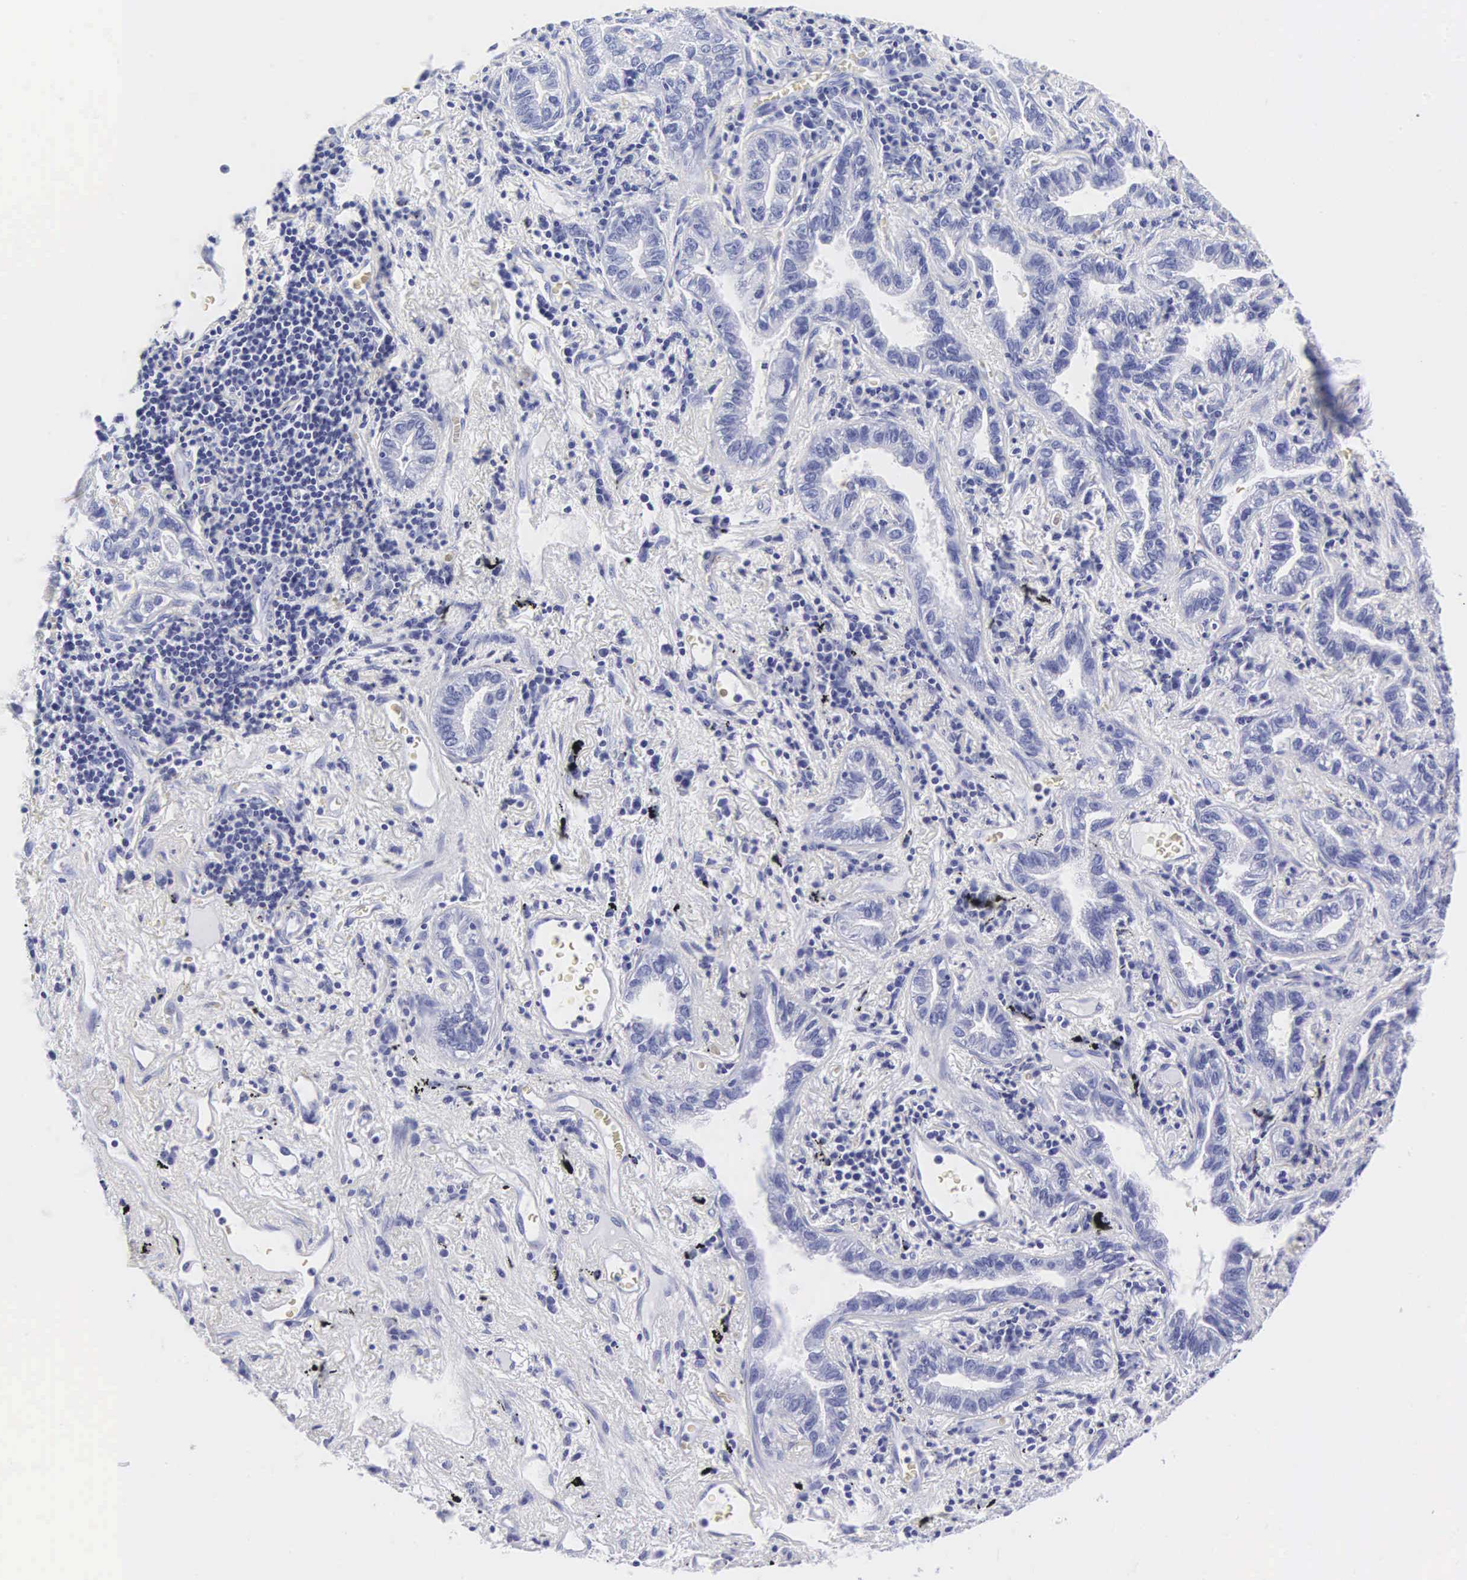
{"staining": {"intensity": "negative", "quantity": "none", "location": "none"}, "tissue": "lung cancer", "cell_type": "Tumor cells", "image_type": "cancer", "snomed": [{"axis": "morphology", "description": "Adenocarcinoma, NOS"}, {"axis": "topography", "description": "Lung"}], "caption": "Tumor cells show no significant expression in adenocarcinoma (lung).", "gene": "INS", "patient": {"sex": "female", "age": 50}}